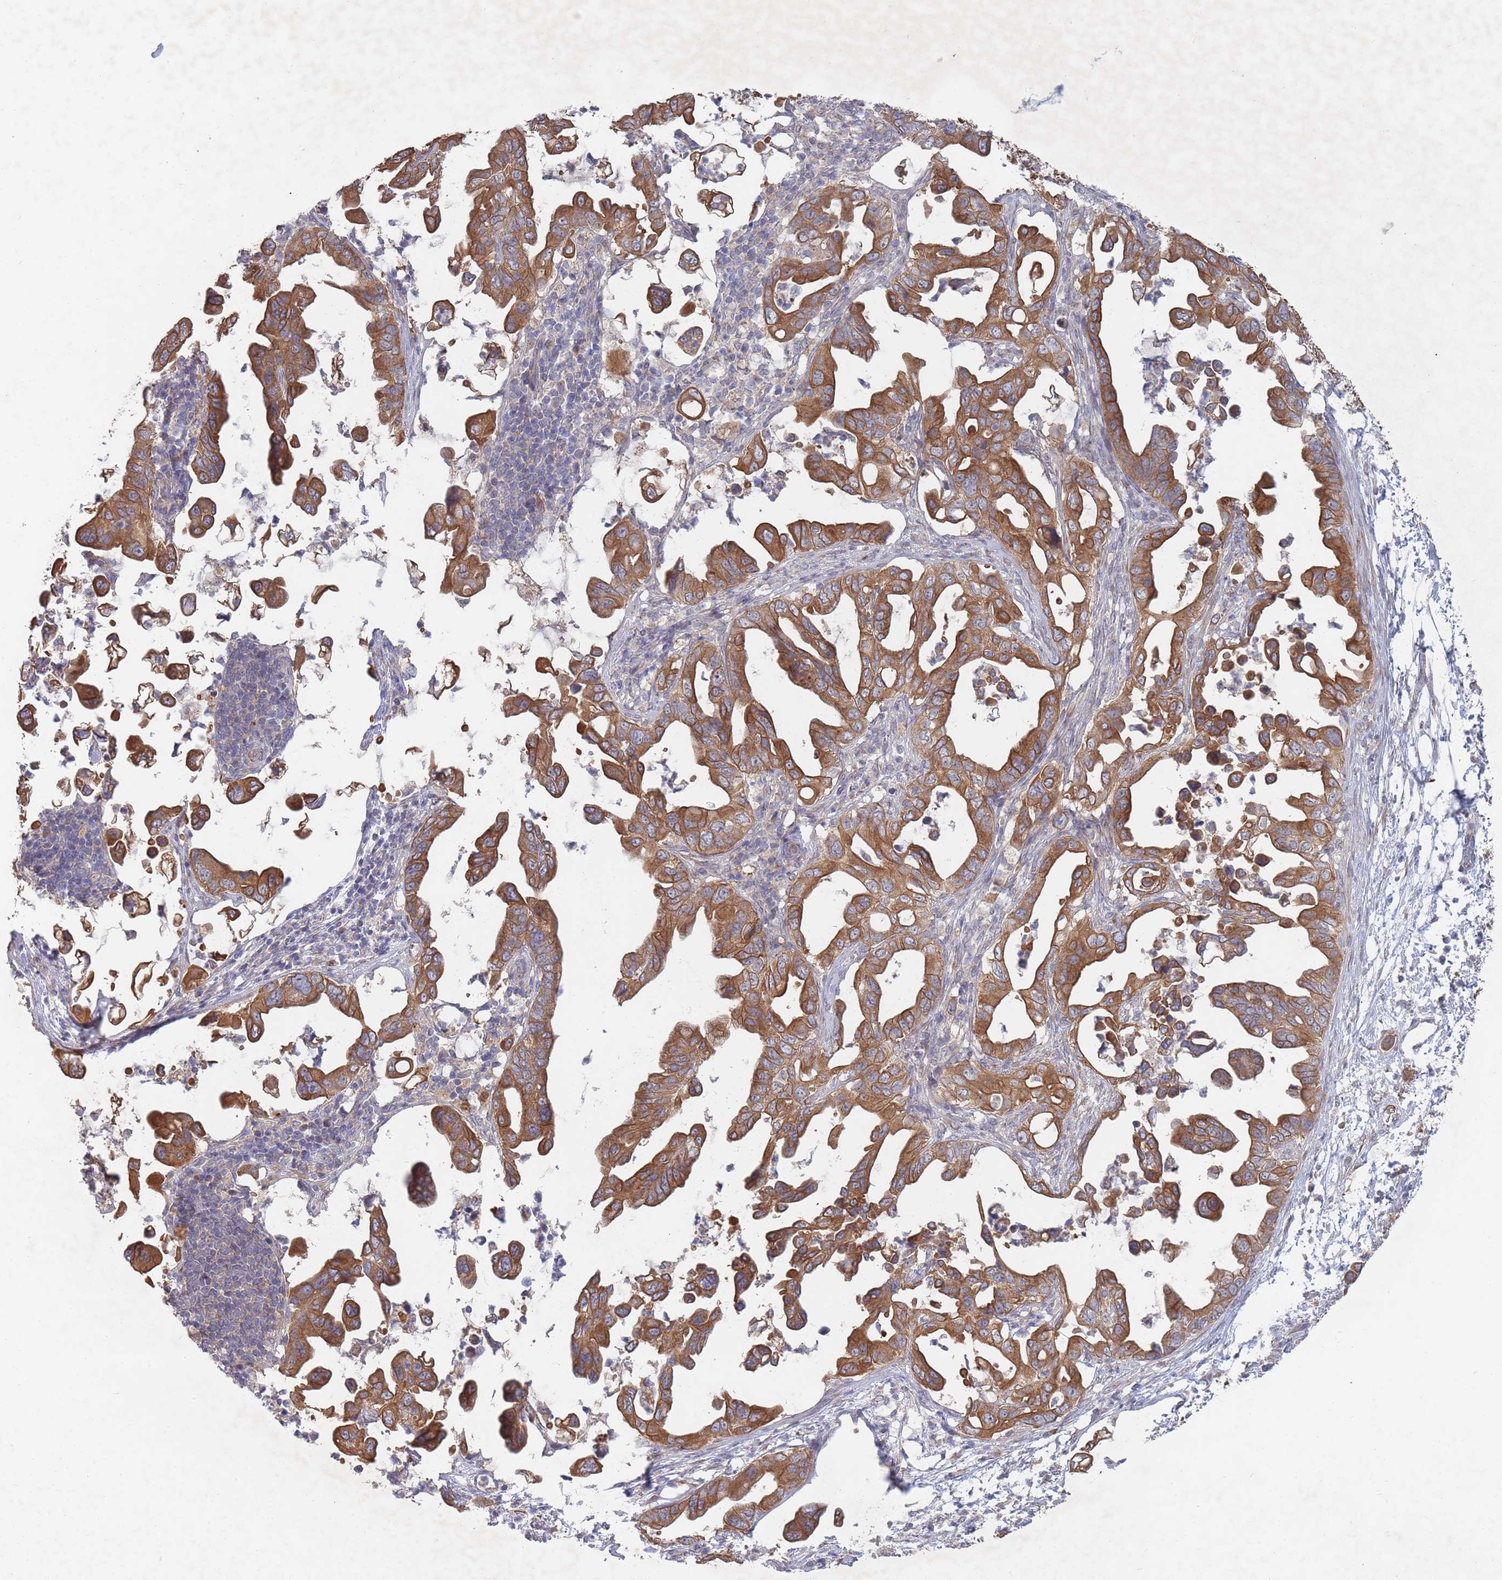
{"staining": {"intensity": "strong", "quantity": ">75%", "location": "cytoplasmic/membranous"}, "tissue": "pancreatic cancer", "cell_type": "Tumor cells", "image_type": "cancer", "snomed": [{"axis": "morphology", "description": "Adenocarcinoma, NOS"}, {"axis": "topography", "description": "Pancreas"}], "caption": "This micrograph reveals immunohistochemistry staining of pancreatic cancer (adenocarcinoma), with high strong cytoplasmic/membranous expression in approximately >75% of tumor cells.", "gene": "SLC35F5", "patient": {"sex": "male", "age": 61}}